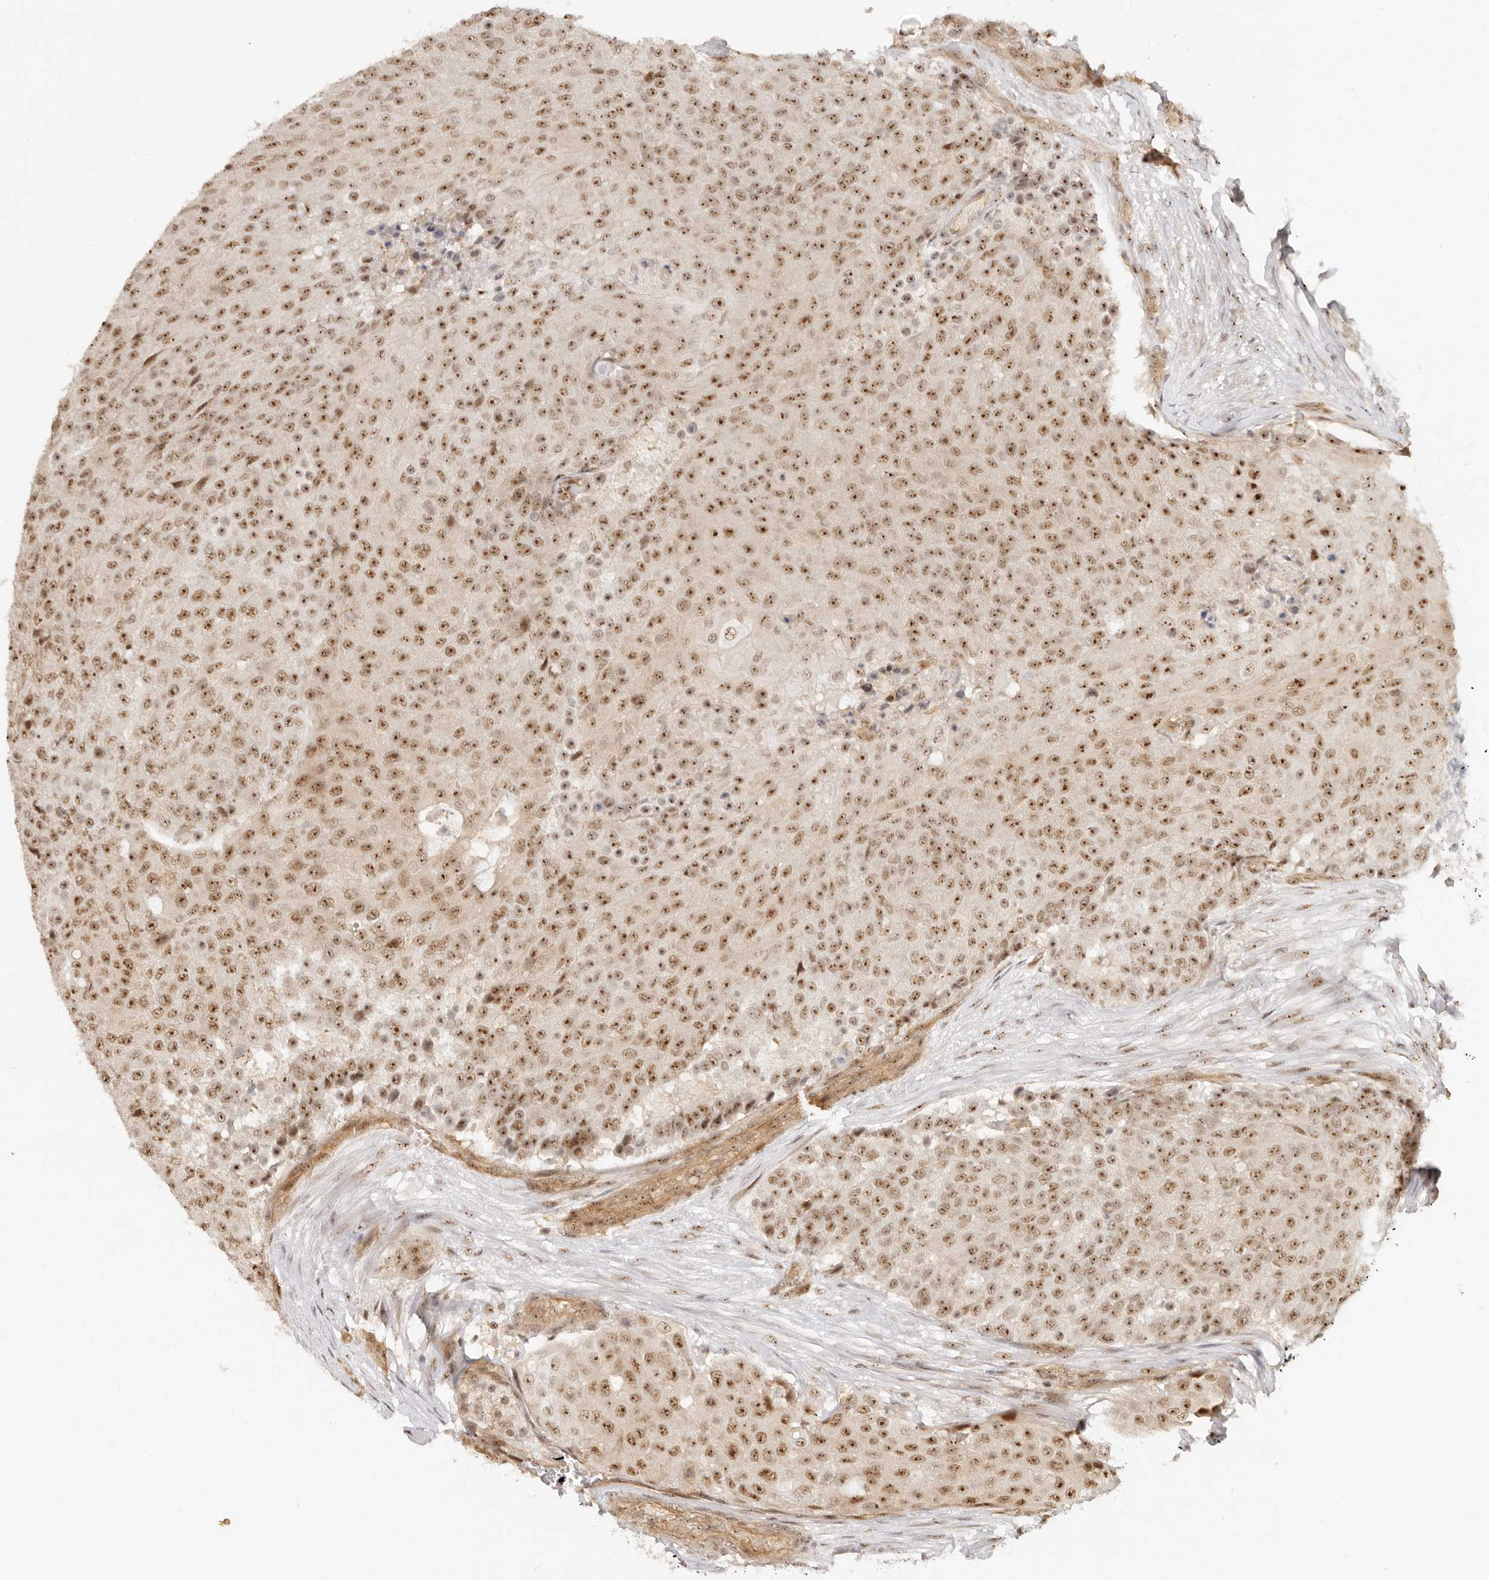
{"staining": {"intensity": "moderate", "quantity": ">75%", "location": "nuclear"}, "tissue": "urothelial cancer", "cell_type": "Tumor cells", "image_type": "cancer", "snomed": [{"axis": "morphology", "description": "Urothelial carcinoma, High grade"}, {"axis": "topography", "description": "Urinary bladder"}], "caption": "There is medium levels of moderate nuclear staining in tumor cells of high-grade urothelial carcinoma, as demonstrated by immunohistochemical staining (brown color).", "gene": "BAP1", "patient": {"sex": "female", "age": 63}}